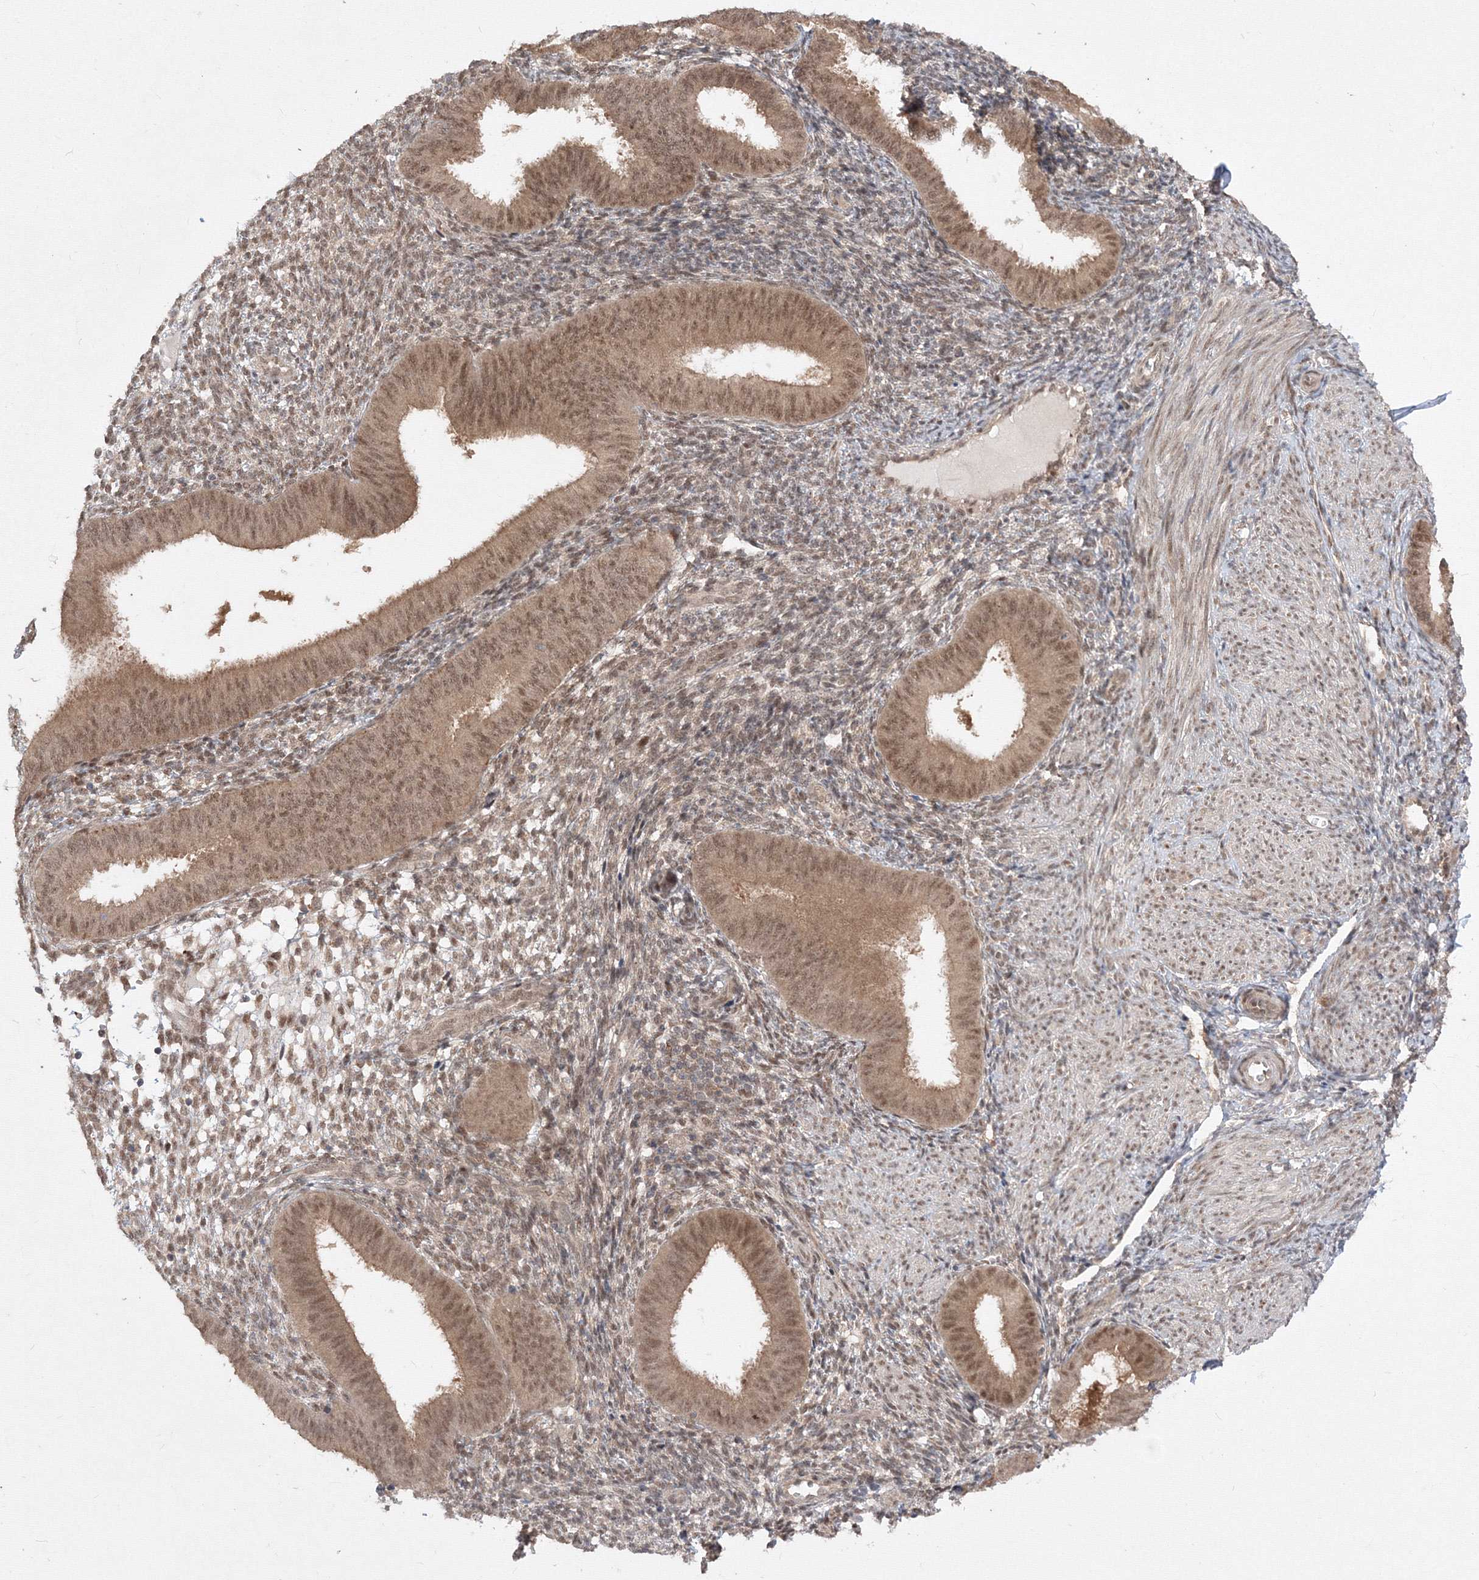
{"staining": {"intensity": "moderate", "quantity": "25%-75%", "location": "nuclear"}, "tissue": "endometrium", "cell_type": "Cells in endometrial stroma", "image_type": "normal", "snomed": [{"axis": "morphology", "description": "Normal tissue, NOS"}, {"axis": "topography", "description": "Uterus"}, {"axis": "topography", "description": "Endometrium"}], "caption": "Benign endometrium was stained to show a protein in brown. There is medium levels of moderate nuclear positivity in approximately 25%-75% of cells in endometrial stroma.", "gene": "COPS4", "patient": {"sex": "female", "age": 48}}